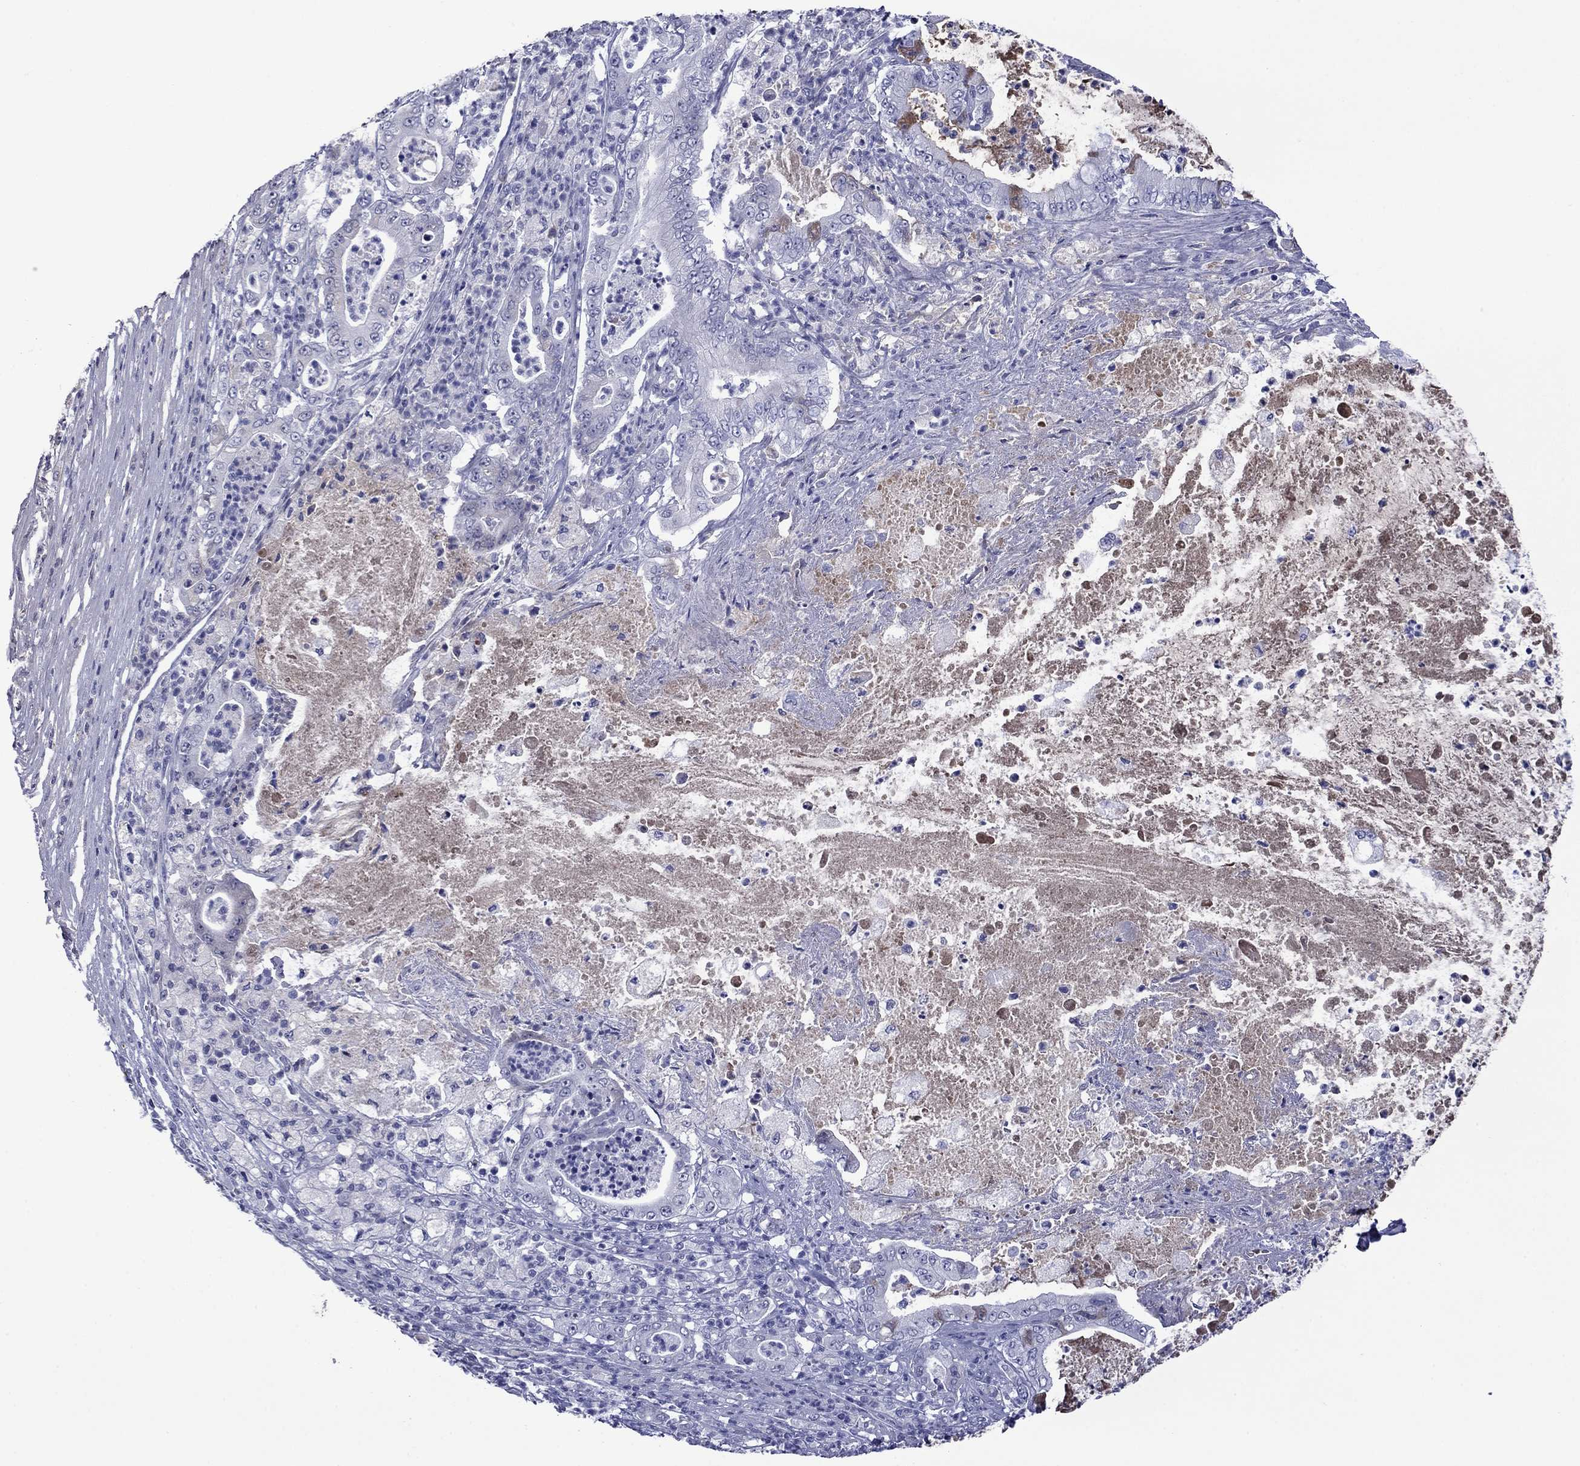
{"staining": {"intensity": "negative", "quantity": "none", "location": "none"}, "tissue": "pancreatic cancer", "cell_type": "Tumor cells", "image_type": "cancer", "snomed": [{"axis": "morphology", "description": "Adenocarcinoma, NOS"}, {"axis": "topography", "description": "Pancreas"}], "caption": "Immunohistochemistry (IHC) micrograph of pancreatic adenocarcinoma stained for a protein (brown), which shows no positivity in tumor cells.", "gene": "APOA2", "patient": {"sex": "male", "age": 71}}